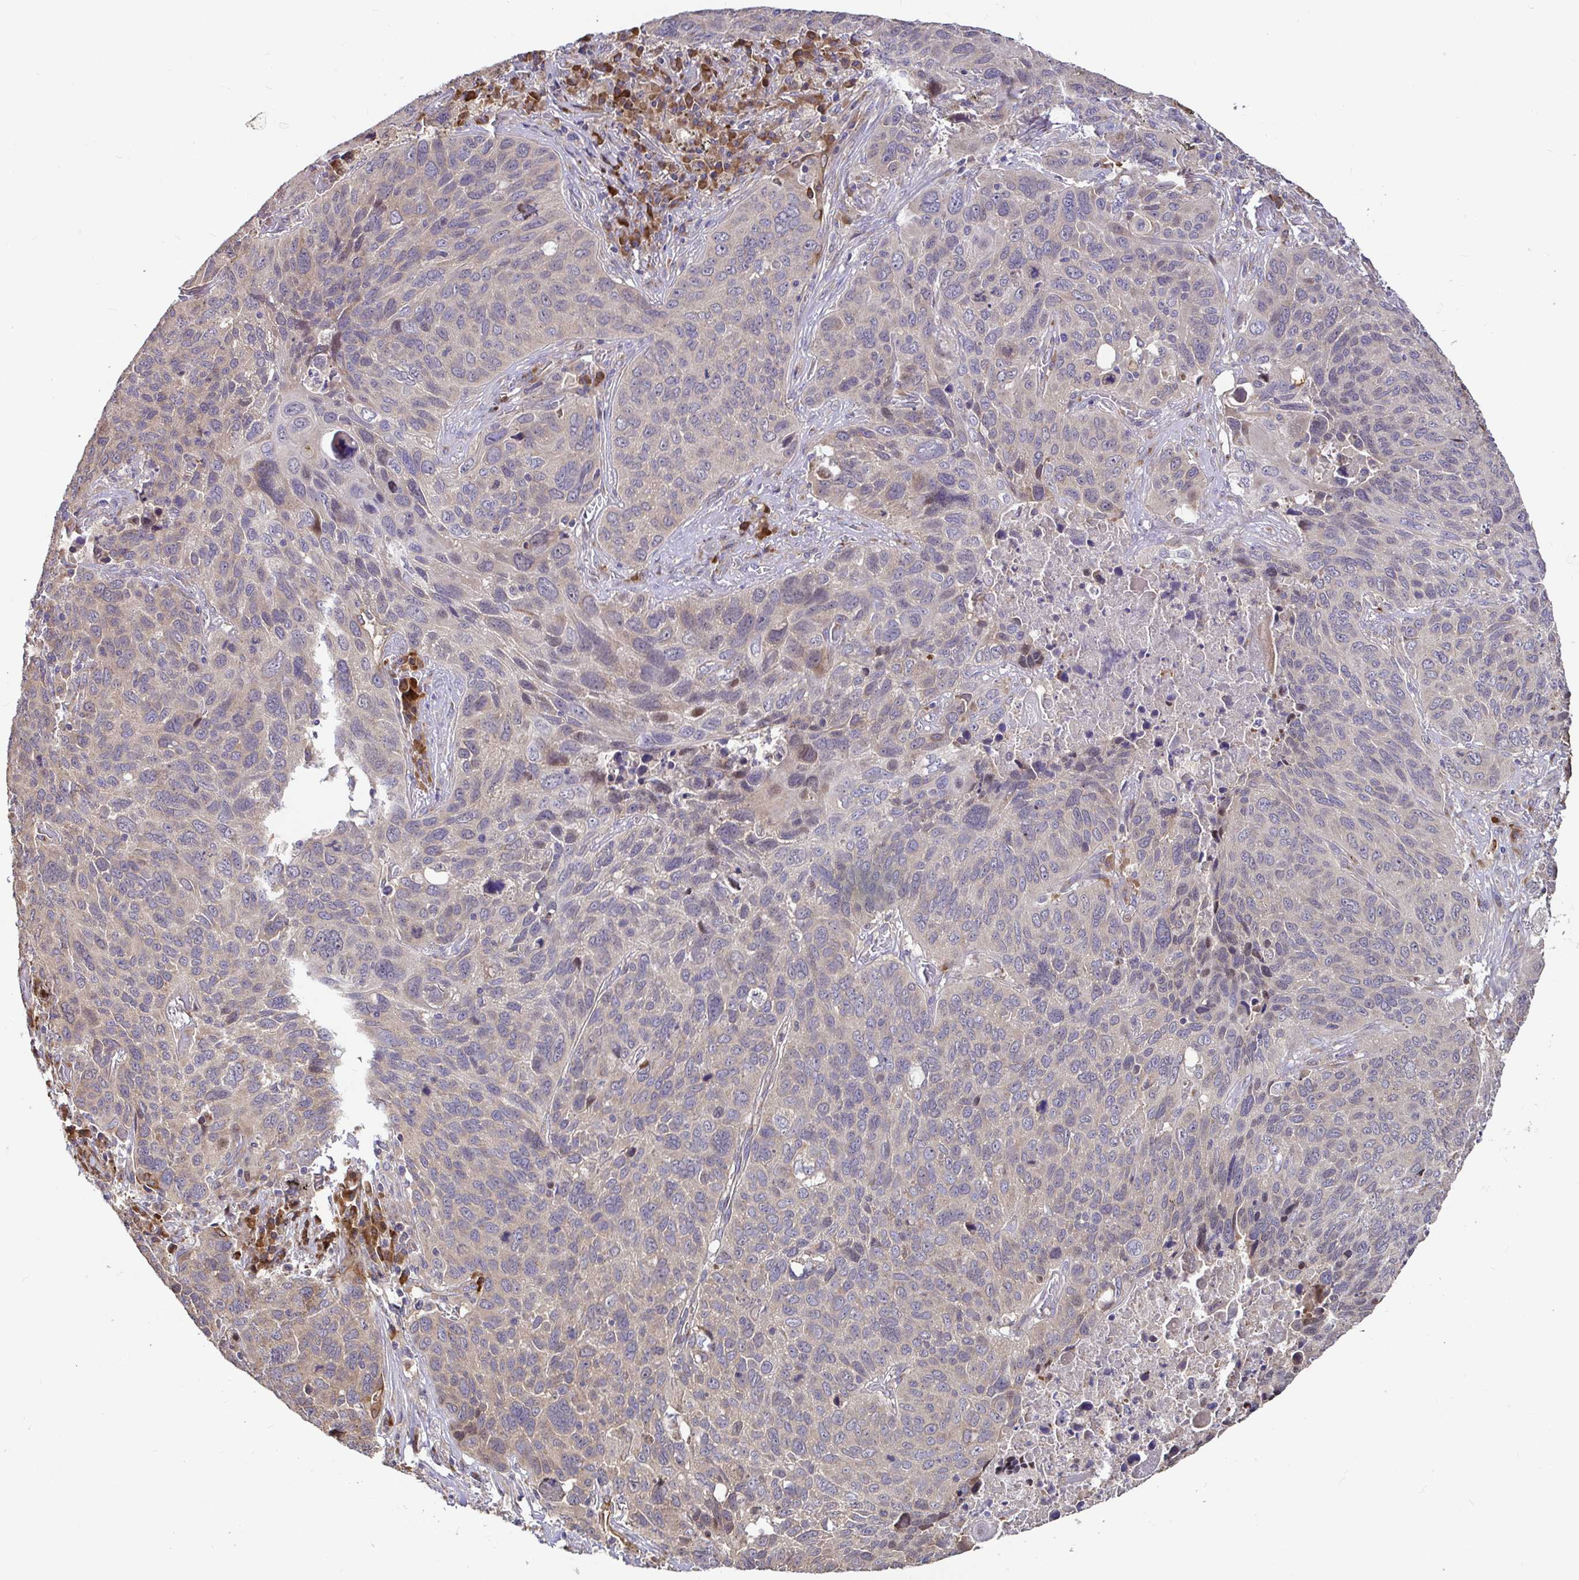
{"staining": {"intensity": "weak", "quantity": "<25%", "location": "cytoplasmic/membranous"}, "tissue": "lung cancer", "cell_type": "Tumor cells", "image_type": "cancer", "snomed": [{"axis": "morphology", "description": "Squamous cell carcinoma, NOS"}, {"axis": "topography", "description": "Lung"}], "caption": "This image is of squamous cell carcinoma (lung) stained with immunohistochemistry to label a protein in brown with the nuclei are counter-stained blue. There is no positivity in tumor cells.", "gene": "ELP1", "patient": {"sex": "male", "age": 68}}